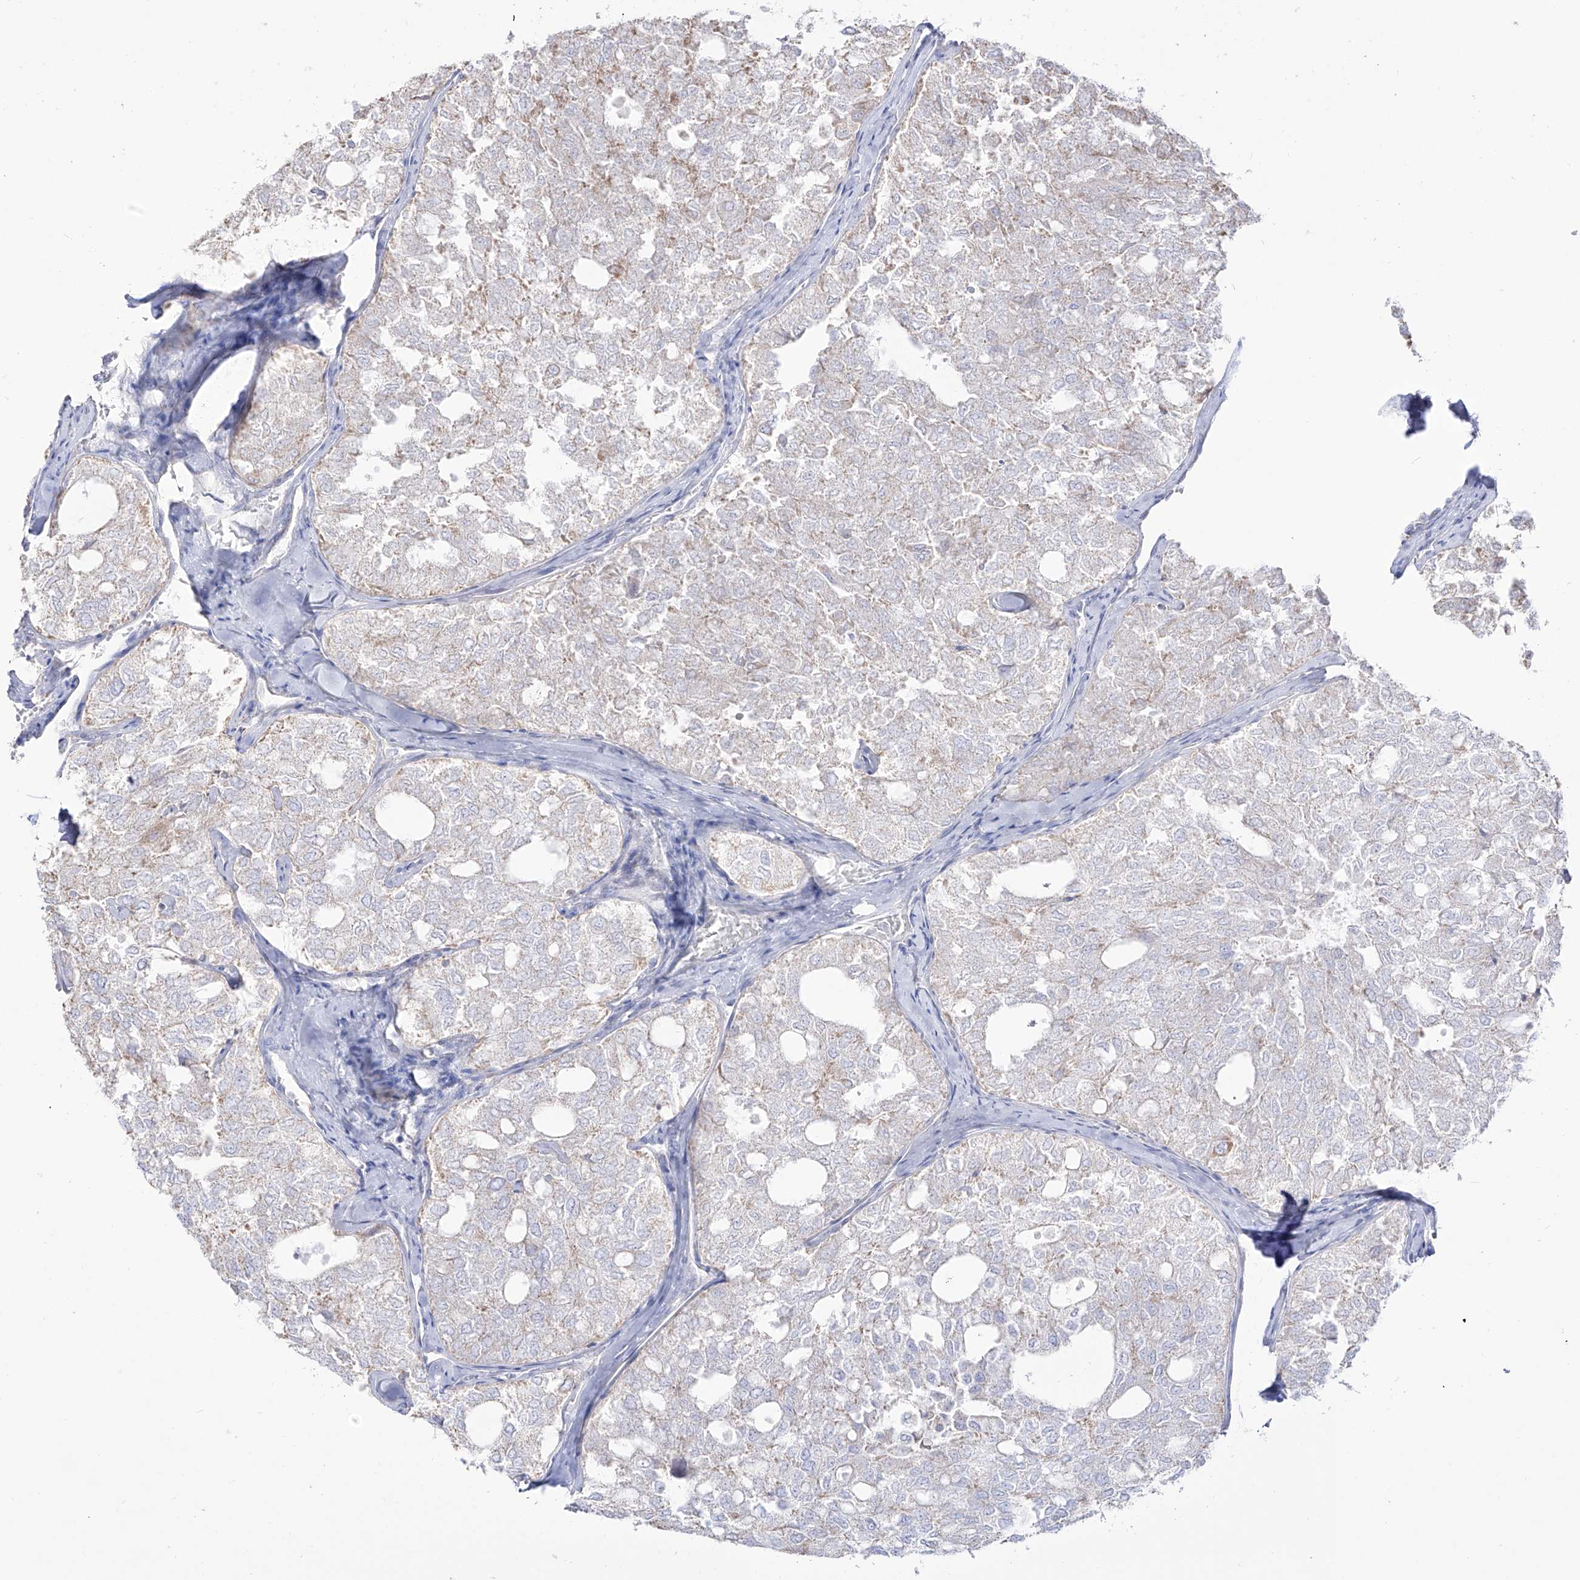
{"staining": {"intensity": "weak", "quantity": "<25%", "location": "cytoplasmic/membranous"}, "tissue": "thyroid cancer", "cell_type": "Tumor cells", "image_type": "cancer", "snomed": [{"axis": "morphology", "description": "Follicular adenoma carcinoma, NOS"}, {"axis": "topography", "description": "Thyroid gland"}], "caption": "Protein analysis of thyroid cancer (follicular adenoma carcinoma) exhibits no significant expression in tumor cells.", "gene": "RCHY1", "patient": {"sex": "male", "age": 75}}